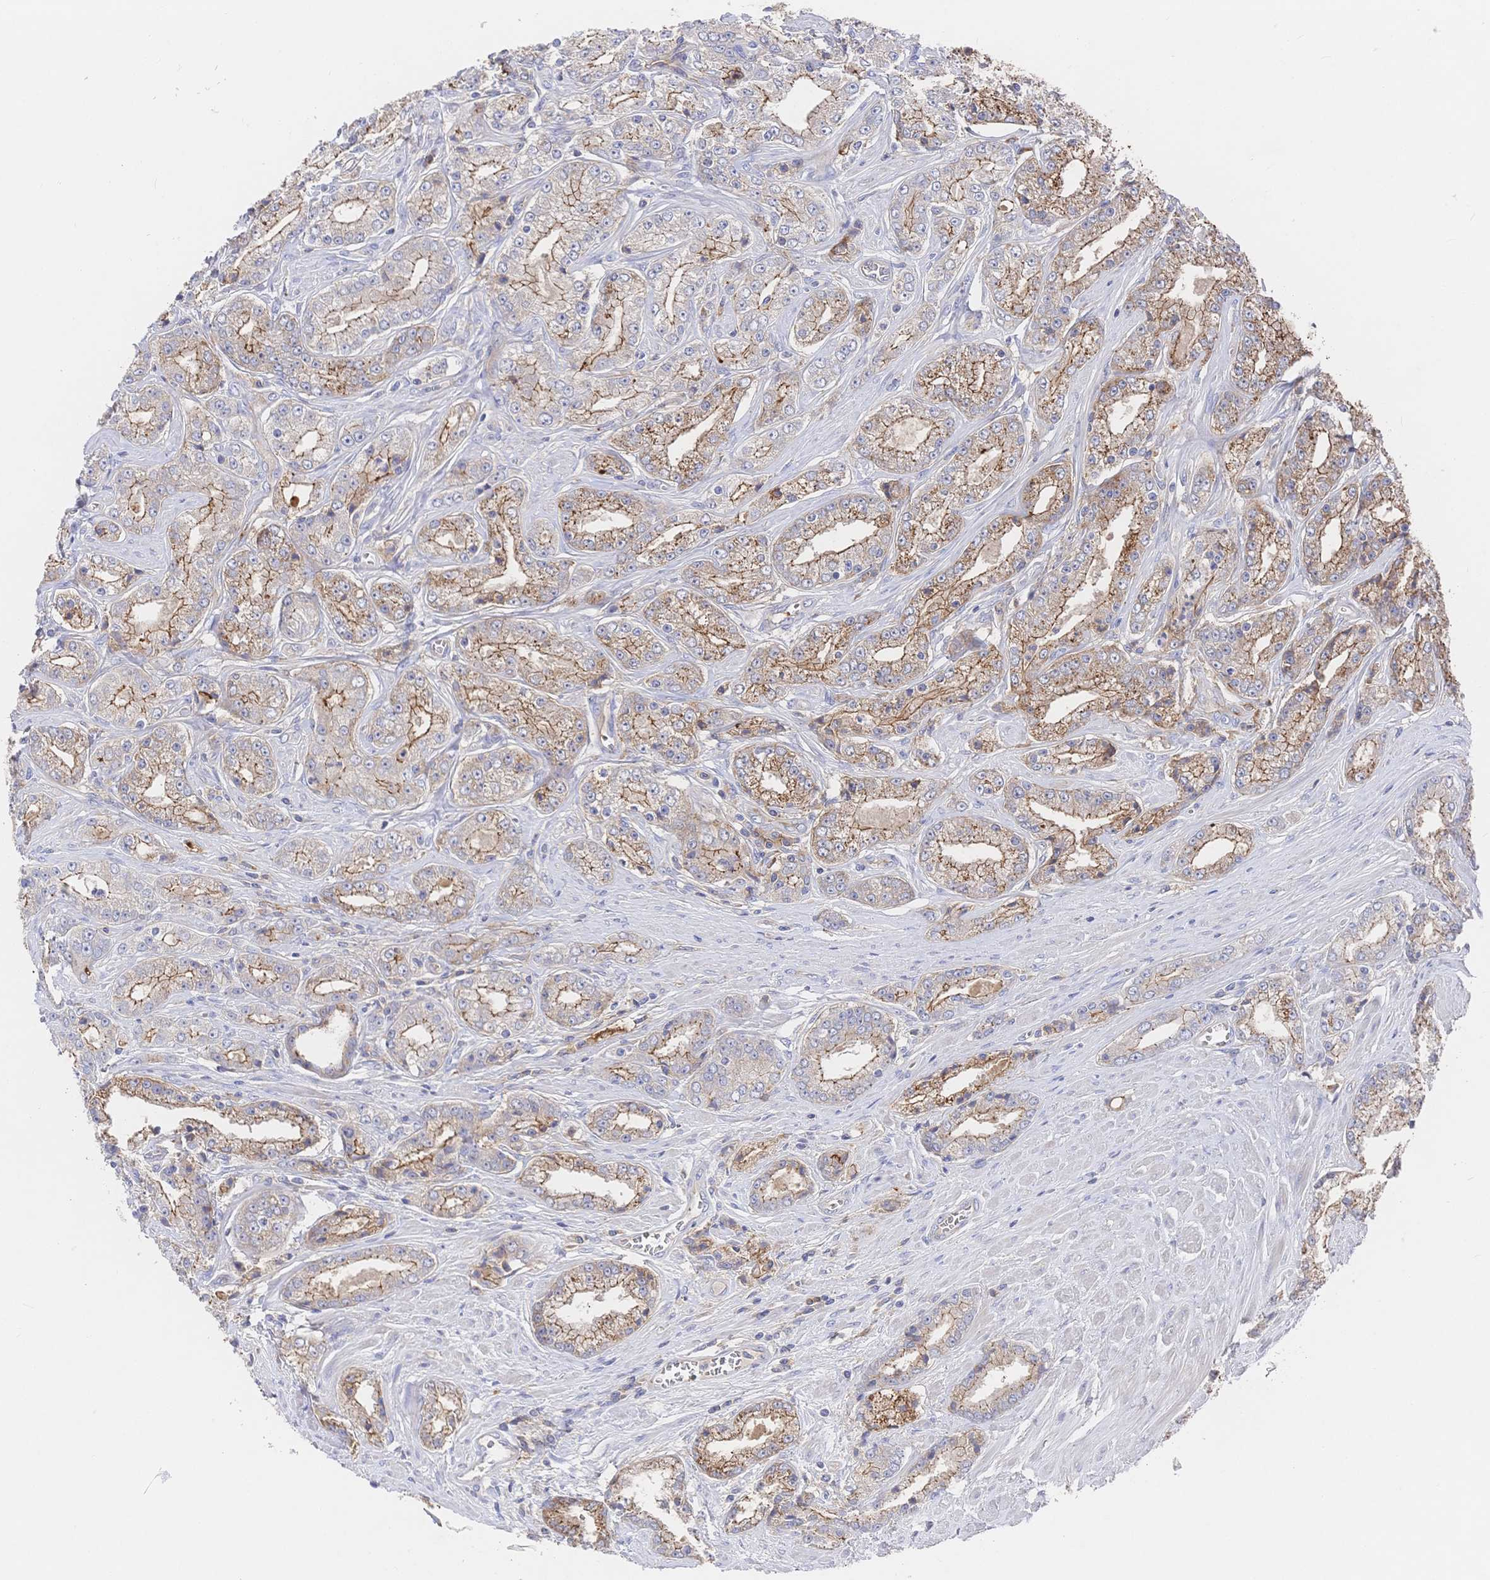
{"staining": {"intensity": "moderate", "quantity": ">75%", "location": "cytoplasmic/membranous"}, "tissue": "prostate cancer", "cell_type": "Tumor cells", "image_type": "cancer", "snomed": [{"axis": "morphology", "description": "Adenocarcinoma, High grade"}, {"axis": "topography", "description": "Prostate"}], "caption": "Immunohistochemical staining of human high-grade adenocarcinoma (prostate) exhibits medium levels of moderate cytoplasmic/membranous protein expression in approximately >75% of tumor cells. (DAB IHC with brightfield microscopy, high magnification).", "gene": "F11R", "patient": {"sex": "male", "age": 66}}